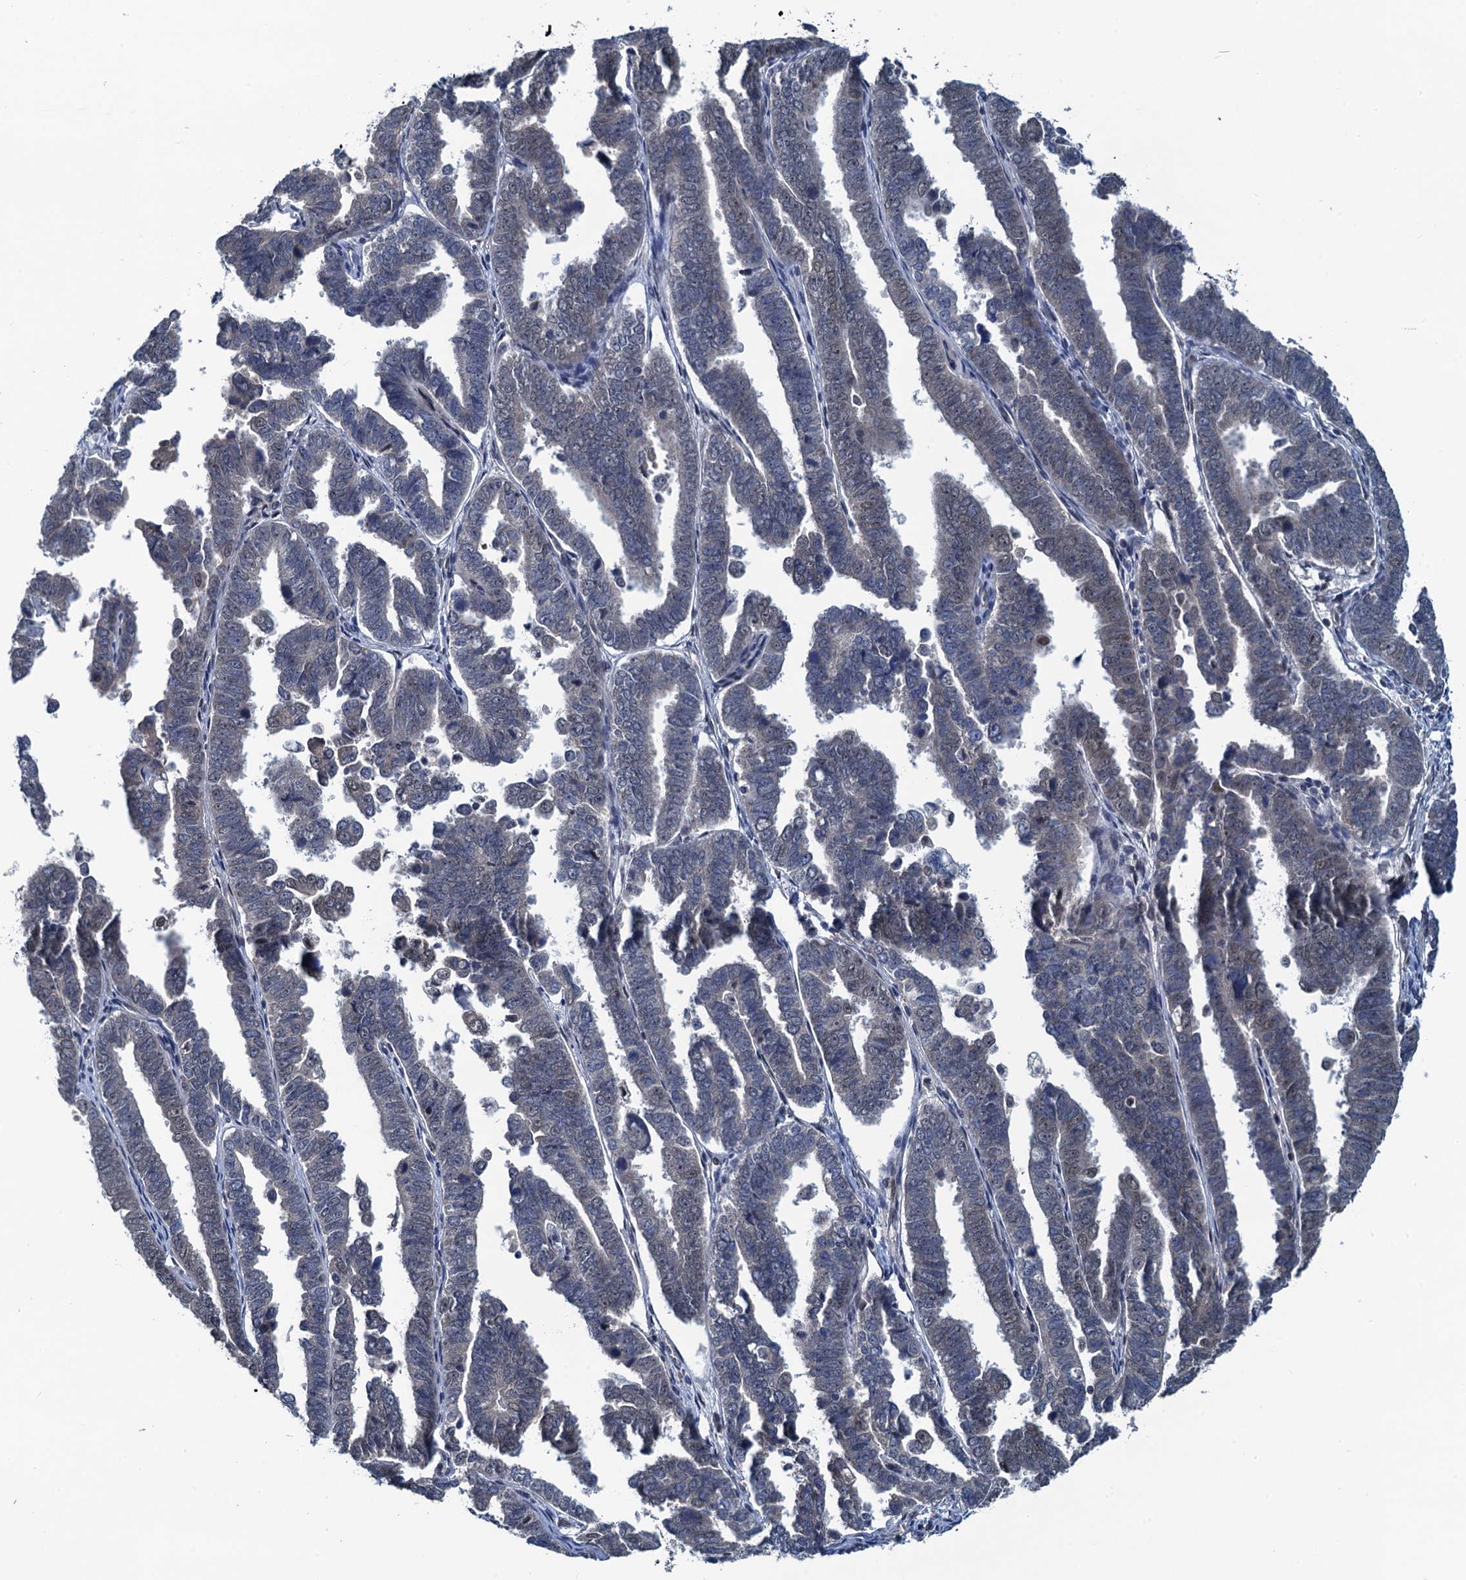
{"staining": {"intensity": "negative", "quantity": "none", "location": "none"}, "tissue": "endometrial cancer", "cell_type": "Tumor cells", "image_type": "cancer", "snomed": [{"axis": "morphology", "description": "Adenocarcinoma, NOS"}, {"axis": "topography", "description": "Endometrium"}], "caption": "Photomicrograph shows no protein expression in tumor cells of endometrial cancer (adenocarcinoma) tissue. (DAB immunohistochemistry visualized using brightfield microscopy, high magnification).", "gene": "RNF125", "patient": {"sex": "female", "age": 75}}